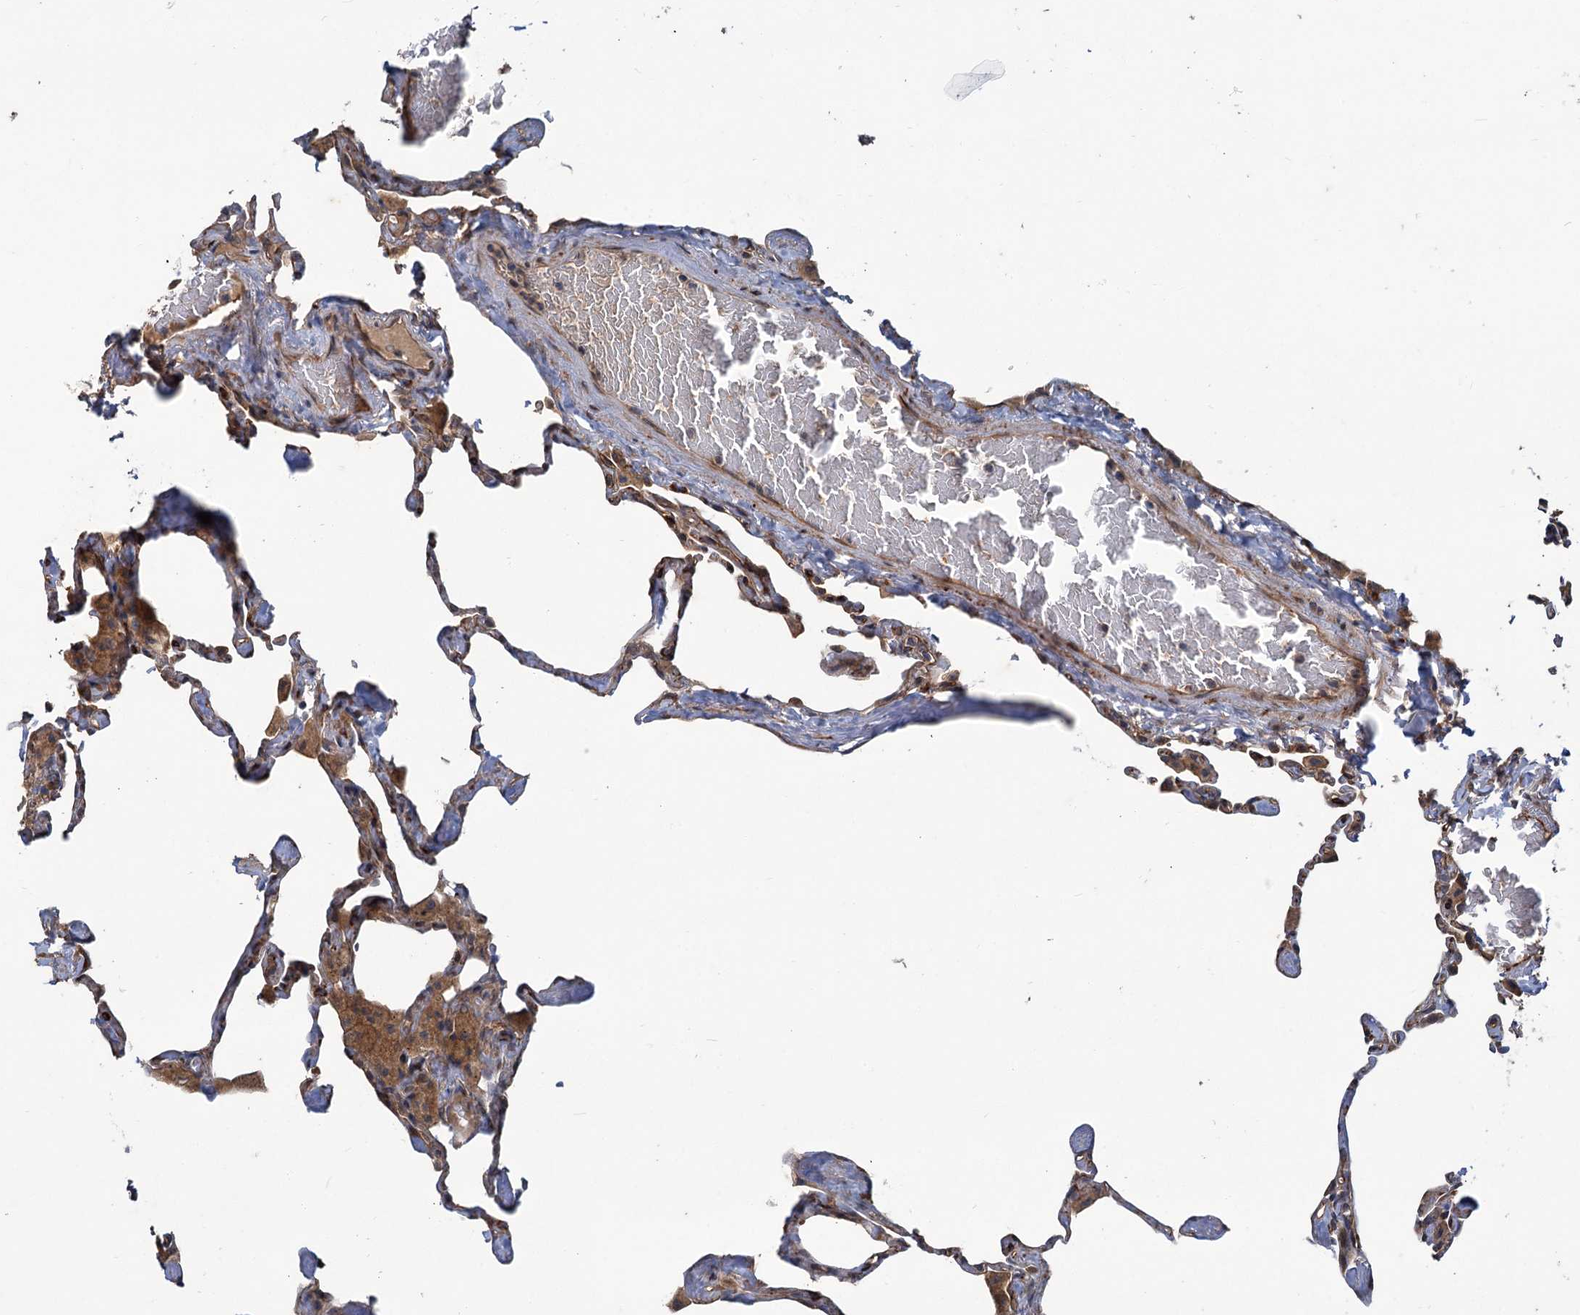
{"staining": {"intensity": "weak", "quantity": "25%-75%", "location": "cytoplasmic/membranous"}, "tissue": "lung", "cell_type": "Alveolar cells", "image_type": "normal", "snomed": [{"axis": "morphology", "description": "Normal tissue, NOS"}, {"axis": "topography", "description": "Lung"}], "caption": "Human lung stained with a brown dye demonstrates weak cytoplasmic/membranous positive staining in about 25%-75% of alveolar cells.", "gene": "PKN2", "patient": {"sex": "male", "age": 65}}